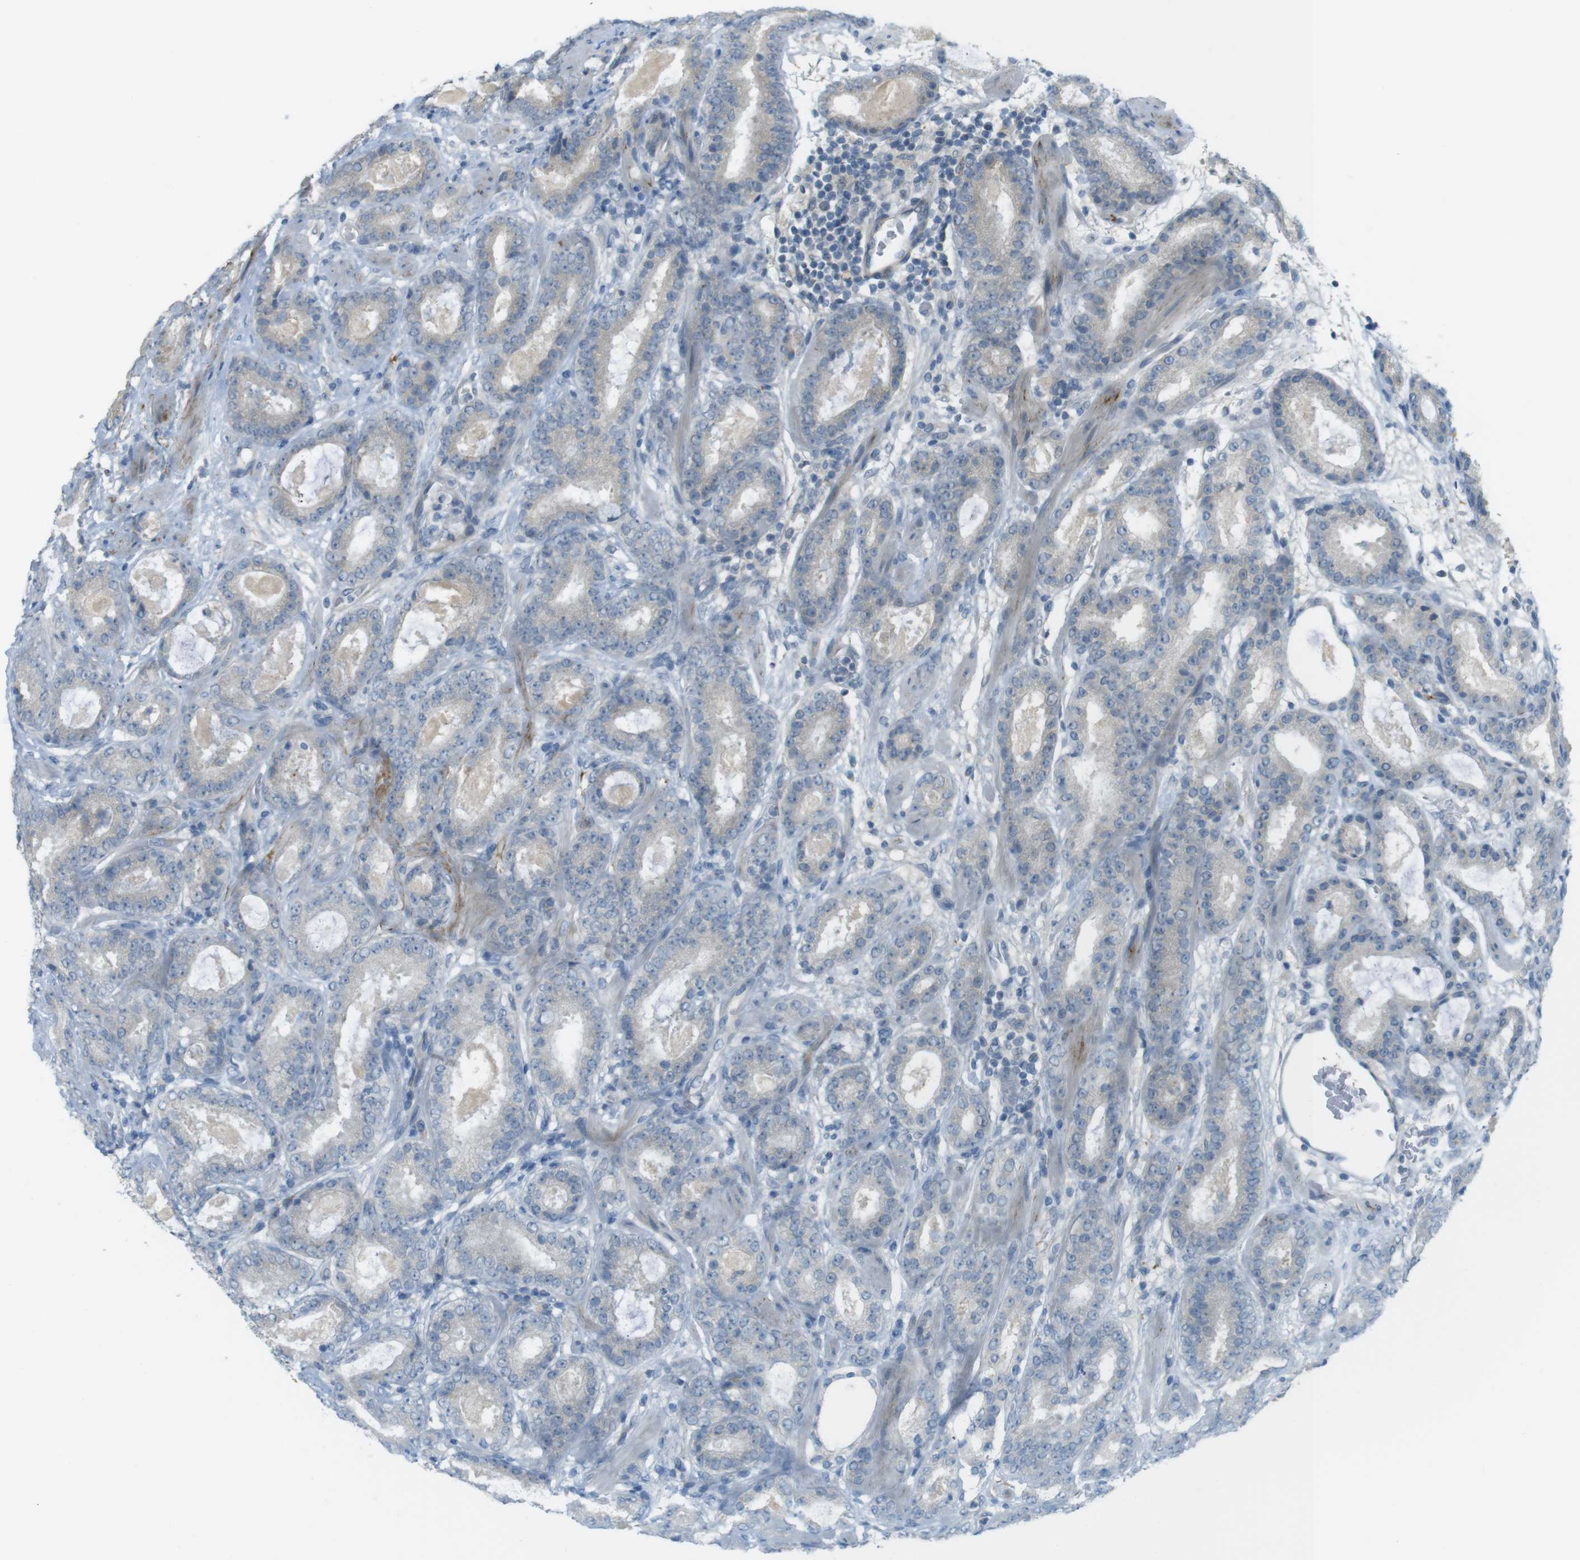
{"staining": {"intensity": "negative", "quantity": "none", "location": "none"}, "tissue": "prostate cancer", "cell_type": "Tumor cells", "image_type": "cancer", "snomed": [{"axis": "morphology", "description": "Adenocarcinoma, Low grade"}, {"axis": "topography", "description": "Prostate"}], "caption": "High power microscopy photomicrograph of an immunohistochemistry (IHC) micrograph of prostate adenocarcinoma (low-grade), revealing no significant staining in tumor cells. (DAB (3,3'-diaminobenzidine) IHC visualized using brightfield microscopy, high magnification).", "gene": "UGT8", "patient": {"sex": "male", "age": 69}}